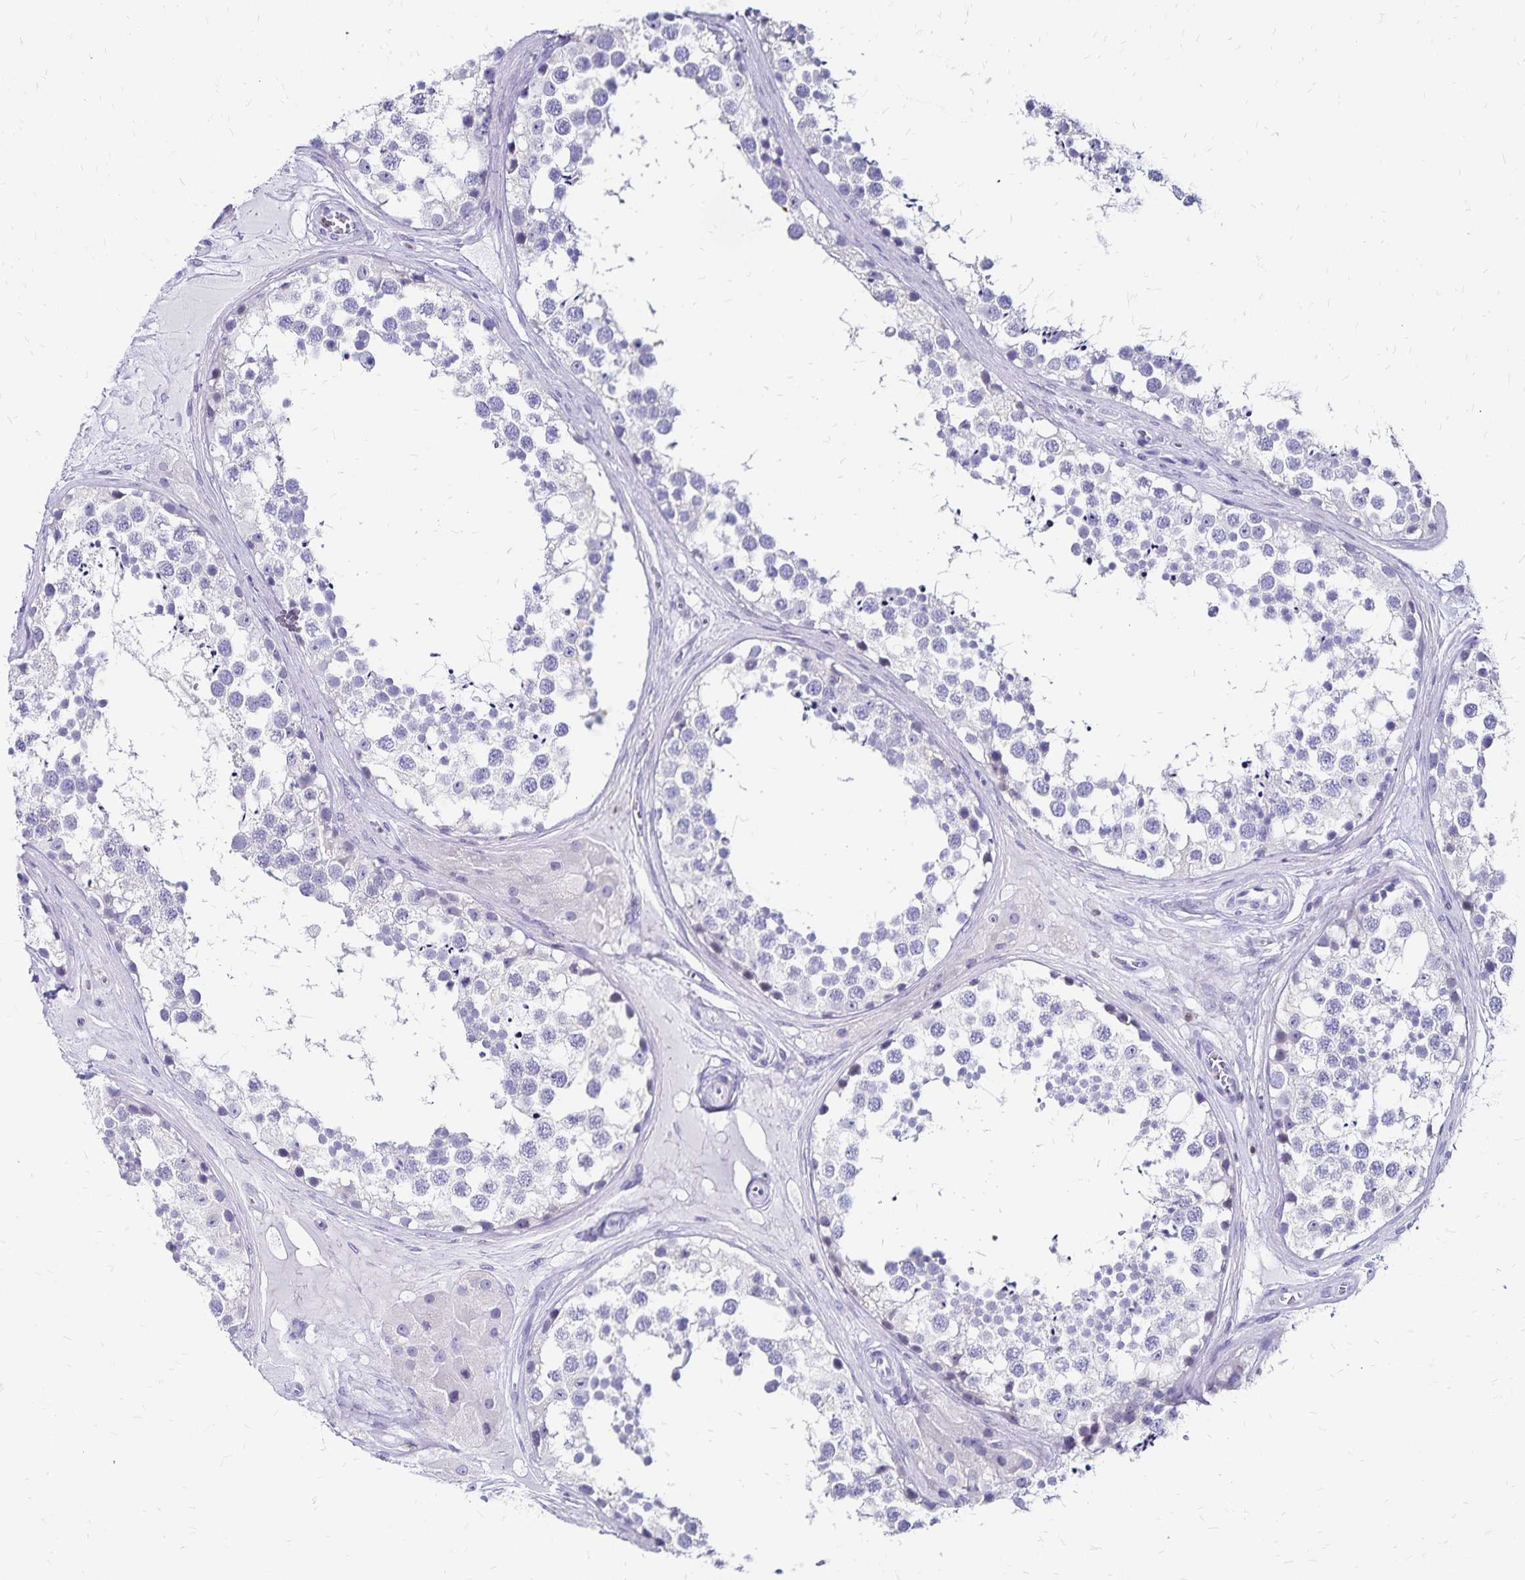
{"staining": {"intensity": "negative", "quantity": "none", "location": "none"}, "tissue": "testis", "cell_type": "Cells in seminiferous ducts", "image_type": "normal", "snomed": [{"axis": "morphology", "description": "Normal tissue, NOS"}, {"axis": "morphology", "description": "Seminoma, NOS"}, {"axis": "topography", "description": "Testis"}], "caption": "Testis stained for a protein using immunohistochemistry (IHC) exhibits no staining cells in seminiferous ducts.", "gene": "IKZF1", "patient": {"sex": "male", "age": 65}}